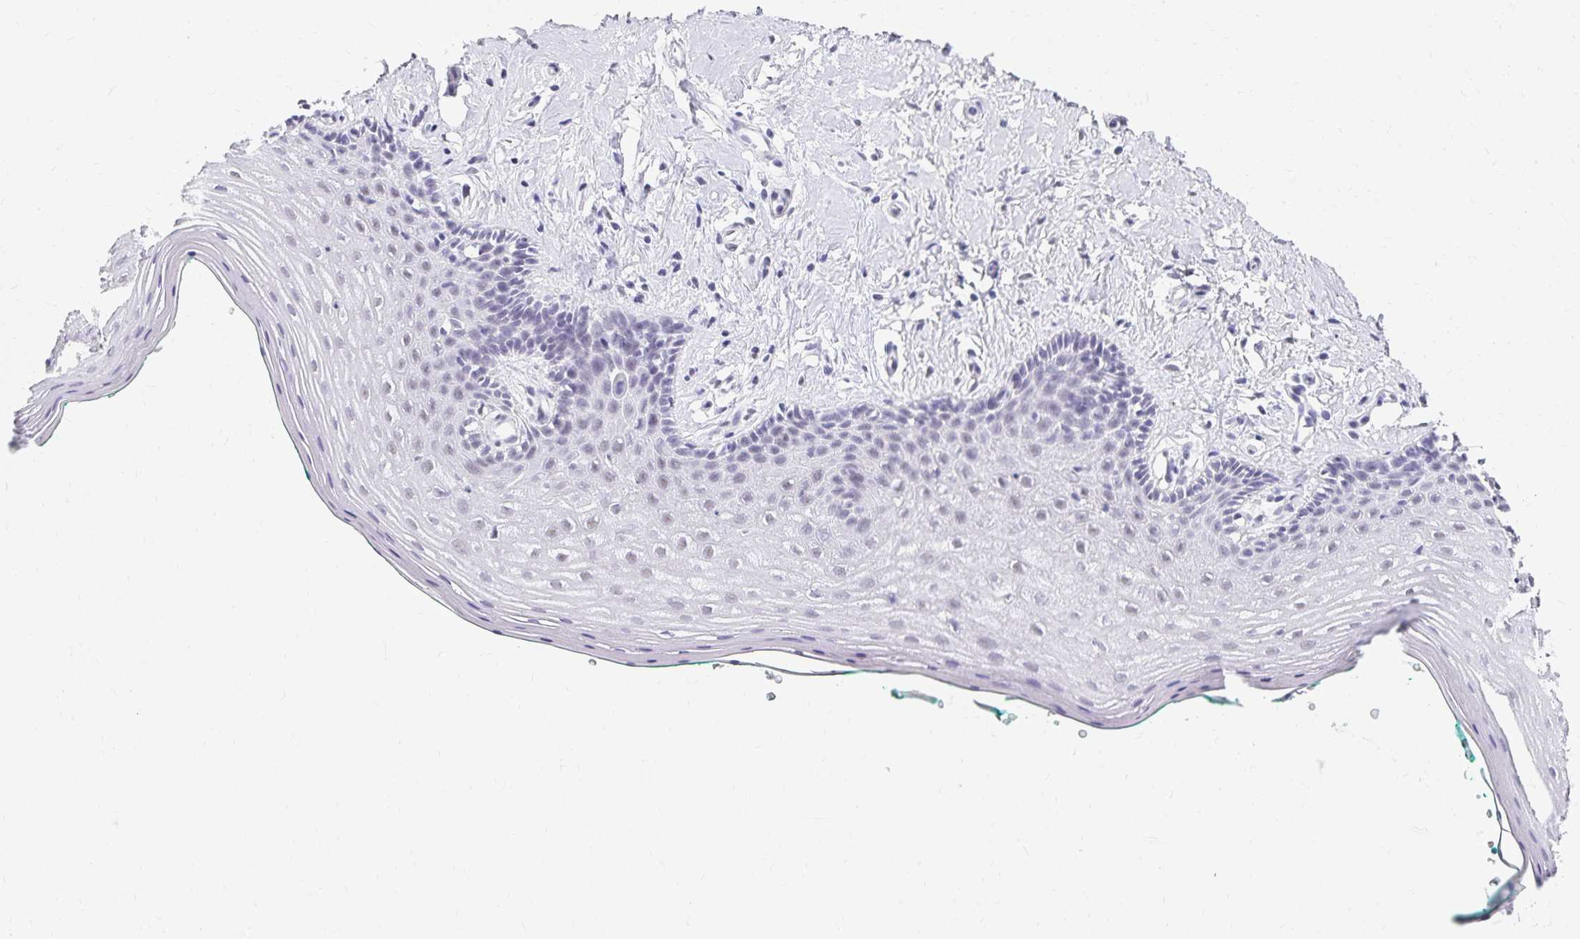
{"staining": {"intensity": "negative", "quantity": "none", "location": "none"}, "tissue": "vagina", "cell_type": "Squamous epithelial cells", "image_type": "normal", "snomed": [{"axis": "morphology", "description": "Normal tissue, NOS"}, {"axis": "topography", "description": "Vagina"}], "caption": "A photomicrograph of human vagina is negative for staining in squamous epithelial cells. (Brightfield microscopy of DAB IHC at high magnification).", "gene": "C20orf85", "patient": {"sex": "female", "age": 42}}